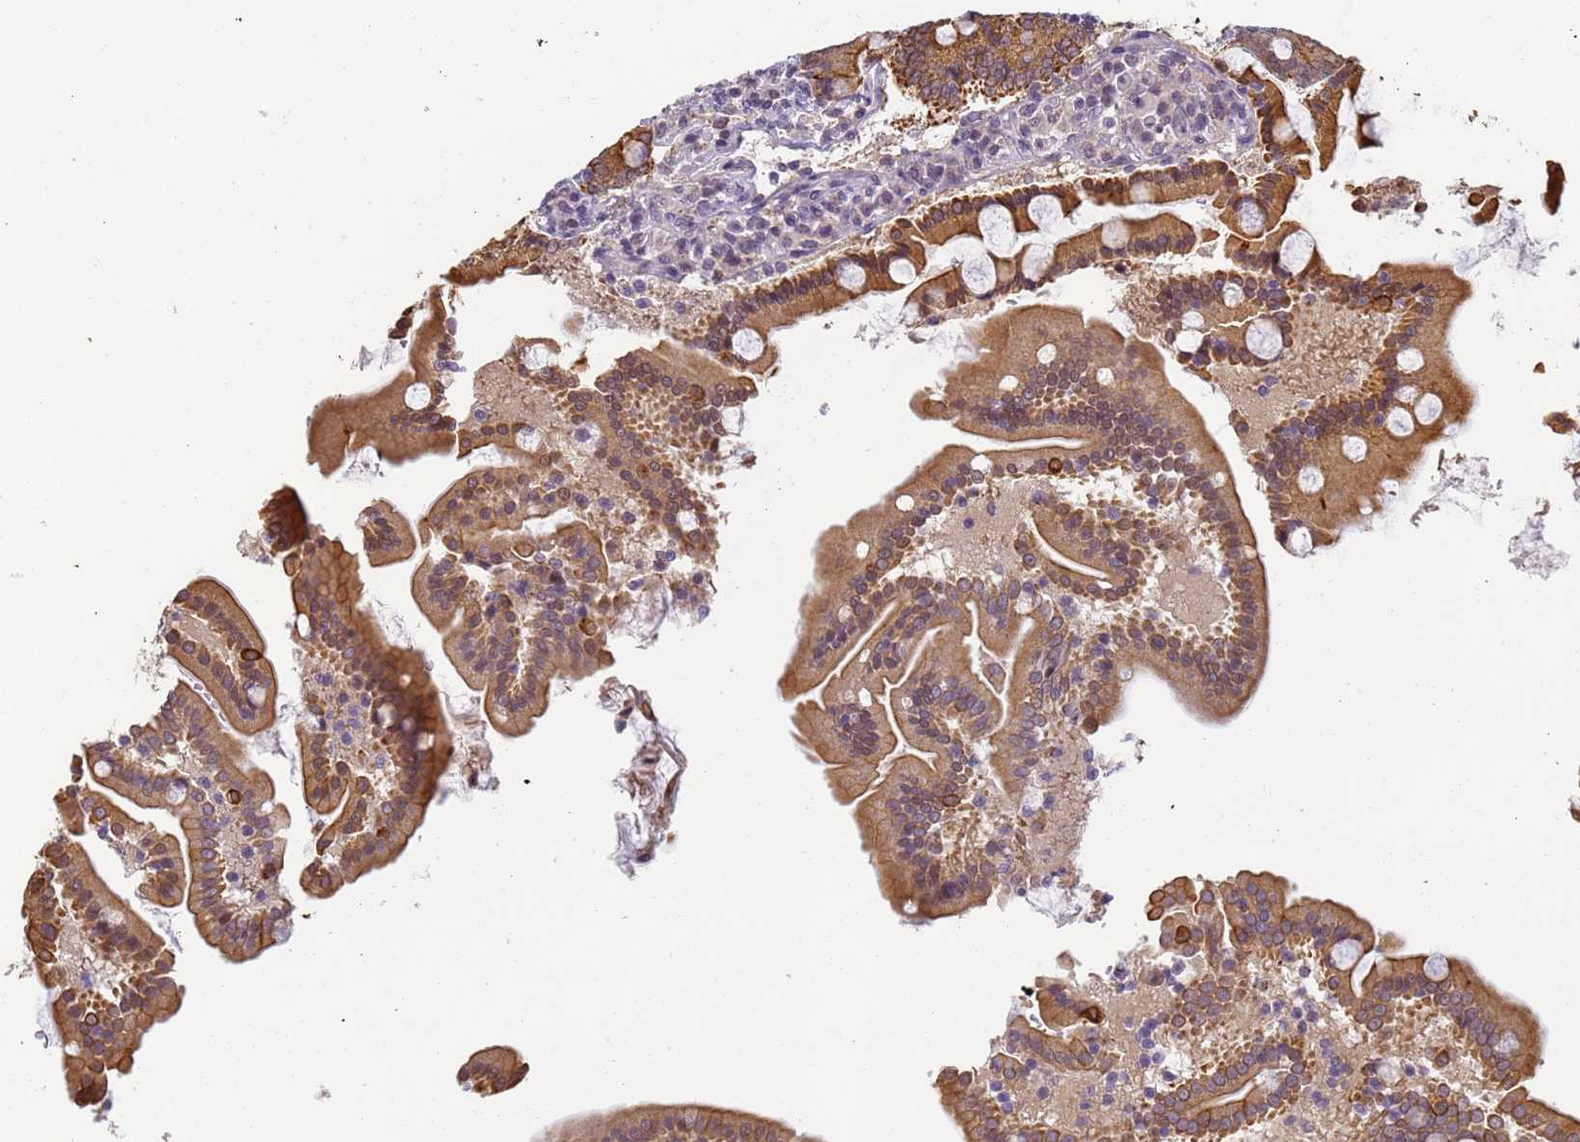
{"staining": {"intensity": "strong", "quantity": ">75%", "location": "cytoplasmic/membranous"}, "tissue": "duodenum", "cell_type": "Glandular cells", "image_type": "normal", "snomed": [{"axis": "morphology", "description": "Normal tissue, NOS"}, {"axis": "topography", "description": "Duodenum"}], "caption": "Duodenum stained for a protein exhibits strong cytoplasmic/membranous positivity in glandular cells.", "gene": "VWA3A", "patient": {"sex": "male", "age": 55}}